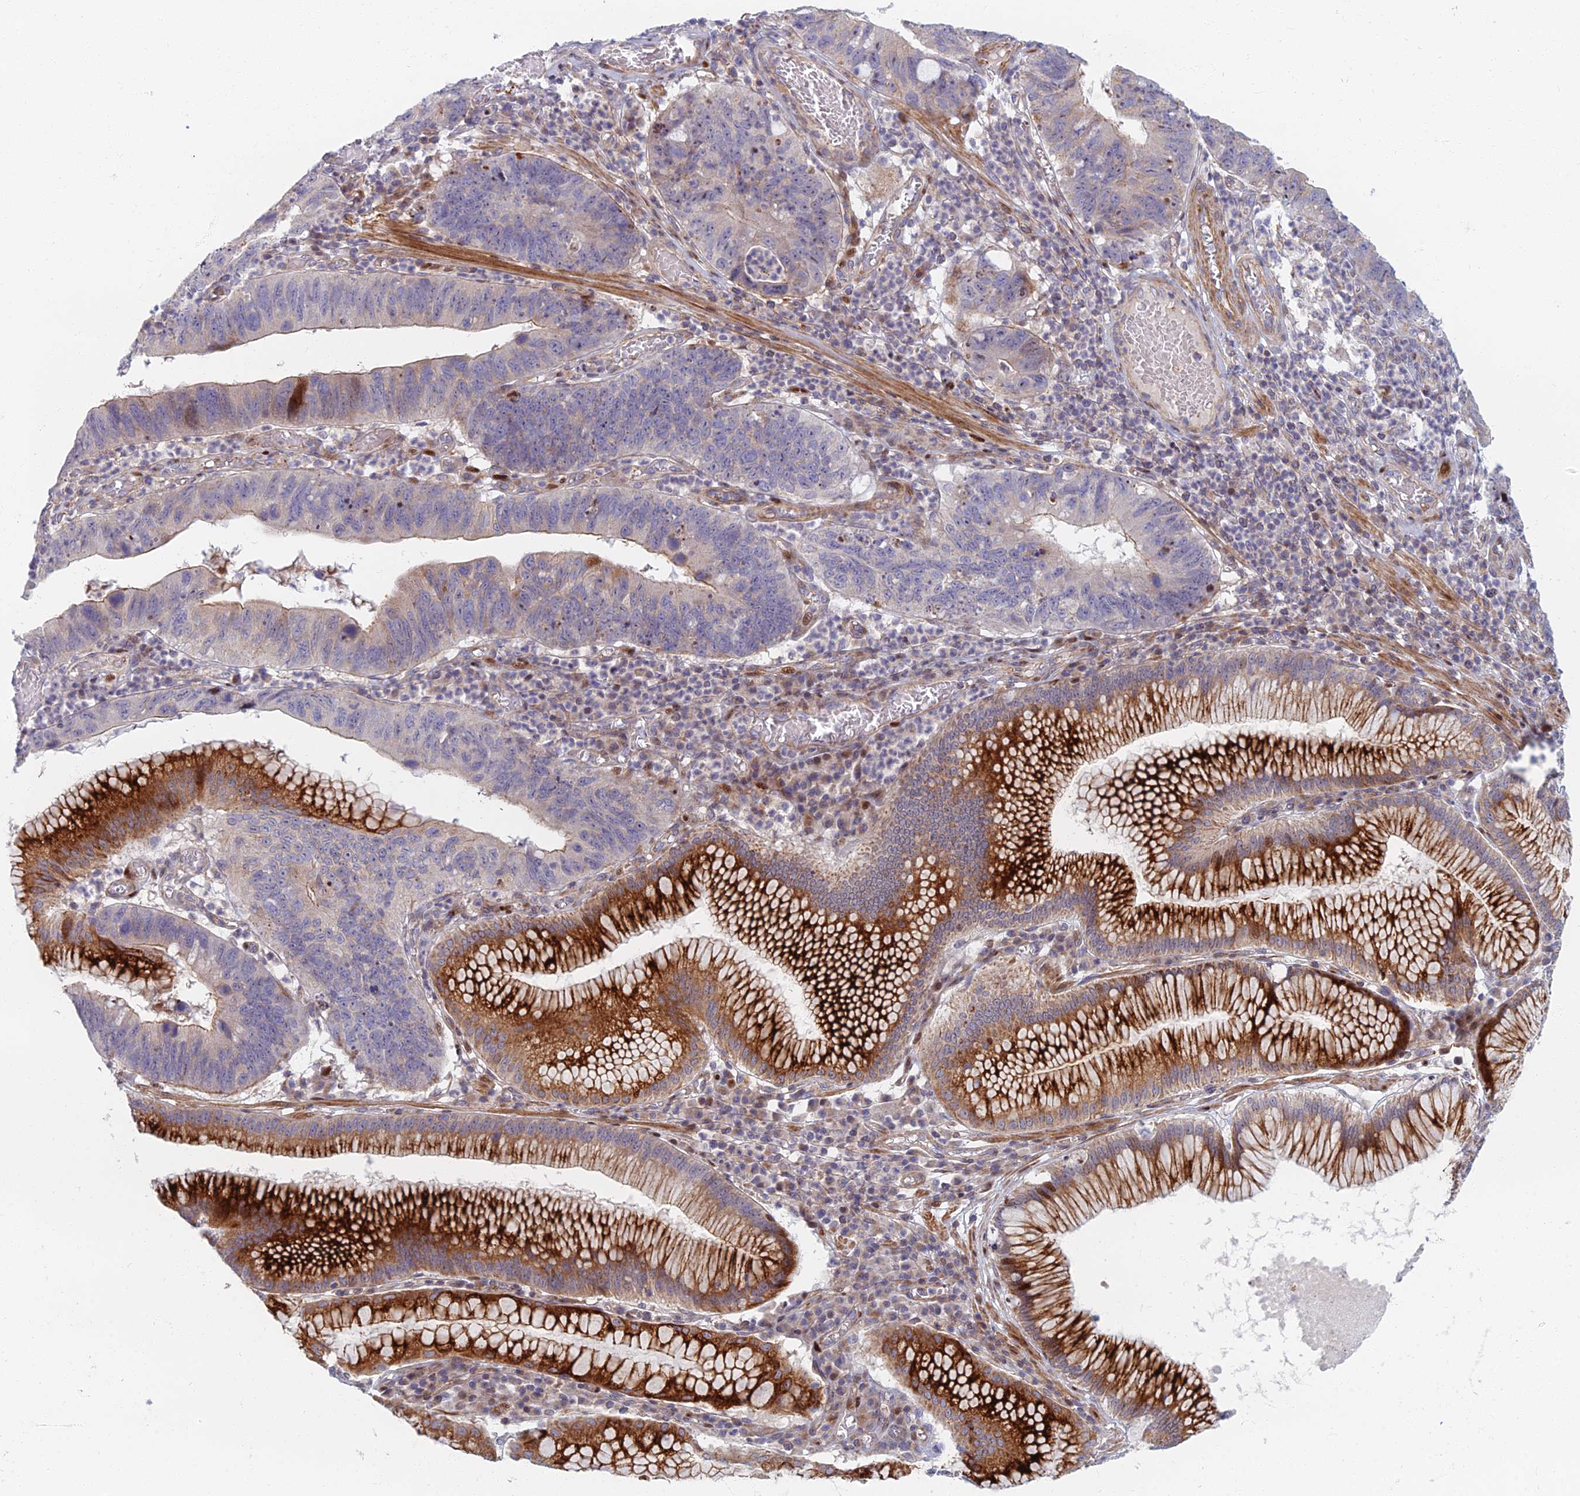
{"staining": {"intensity": "strong", "quantity": "<25%", "location": "cytoplasmic/membranous"}, "tissue": "stomach cancer", "cell_type": "Tumor cells", "image_type": "cancer", "snomed": [{"axis": "morphology", "description": "Adenocarcinoma, NOS"}, {"axis": "topography", "description": "Stomach"}], "caption": "Immunohistochemistry (IHC) histopathology image of stomach cancer (adenocarcinoma) stained for a protein (brown), which shows medium levels of strong cytoplasmic/membranous staining in about <25% of tumor cells.", "gene": "C15orf40", "patient": {"sex": "male", "age": 59}}